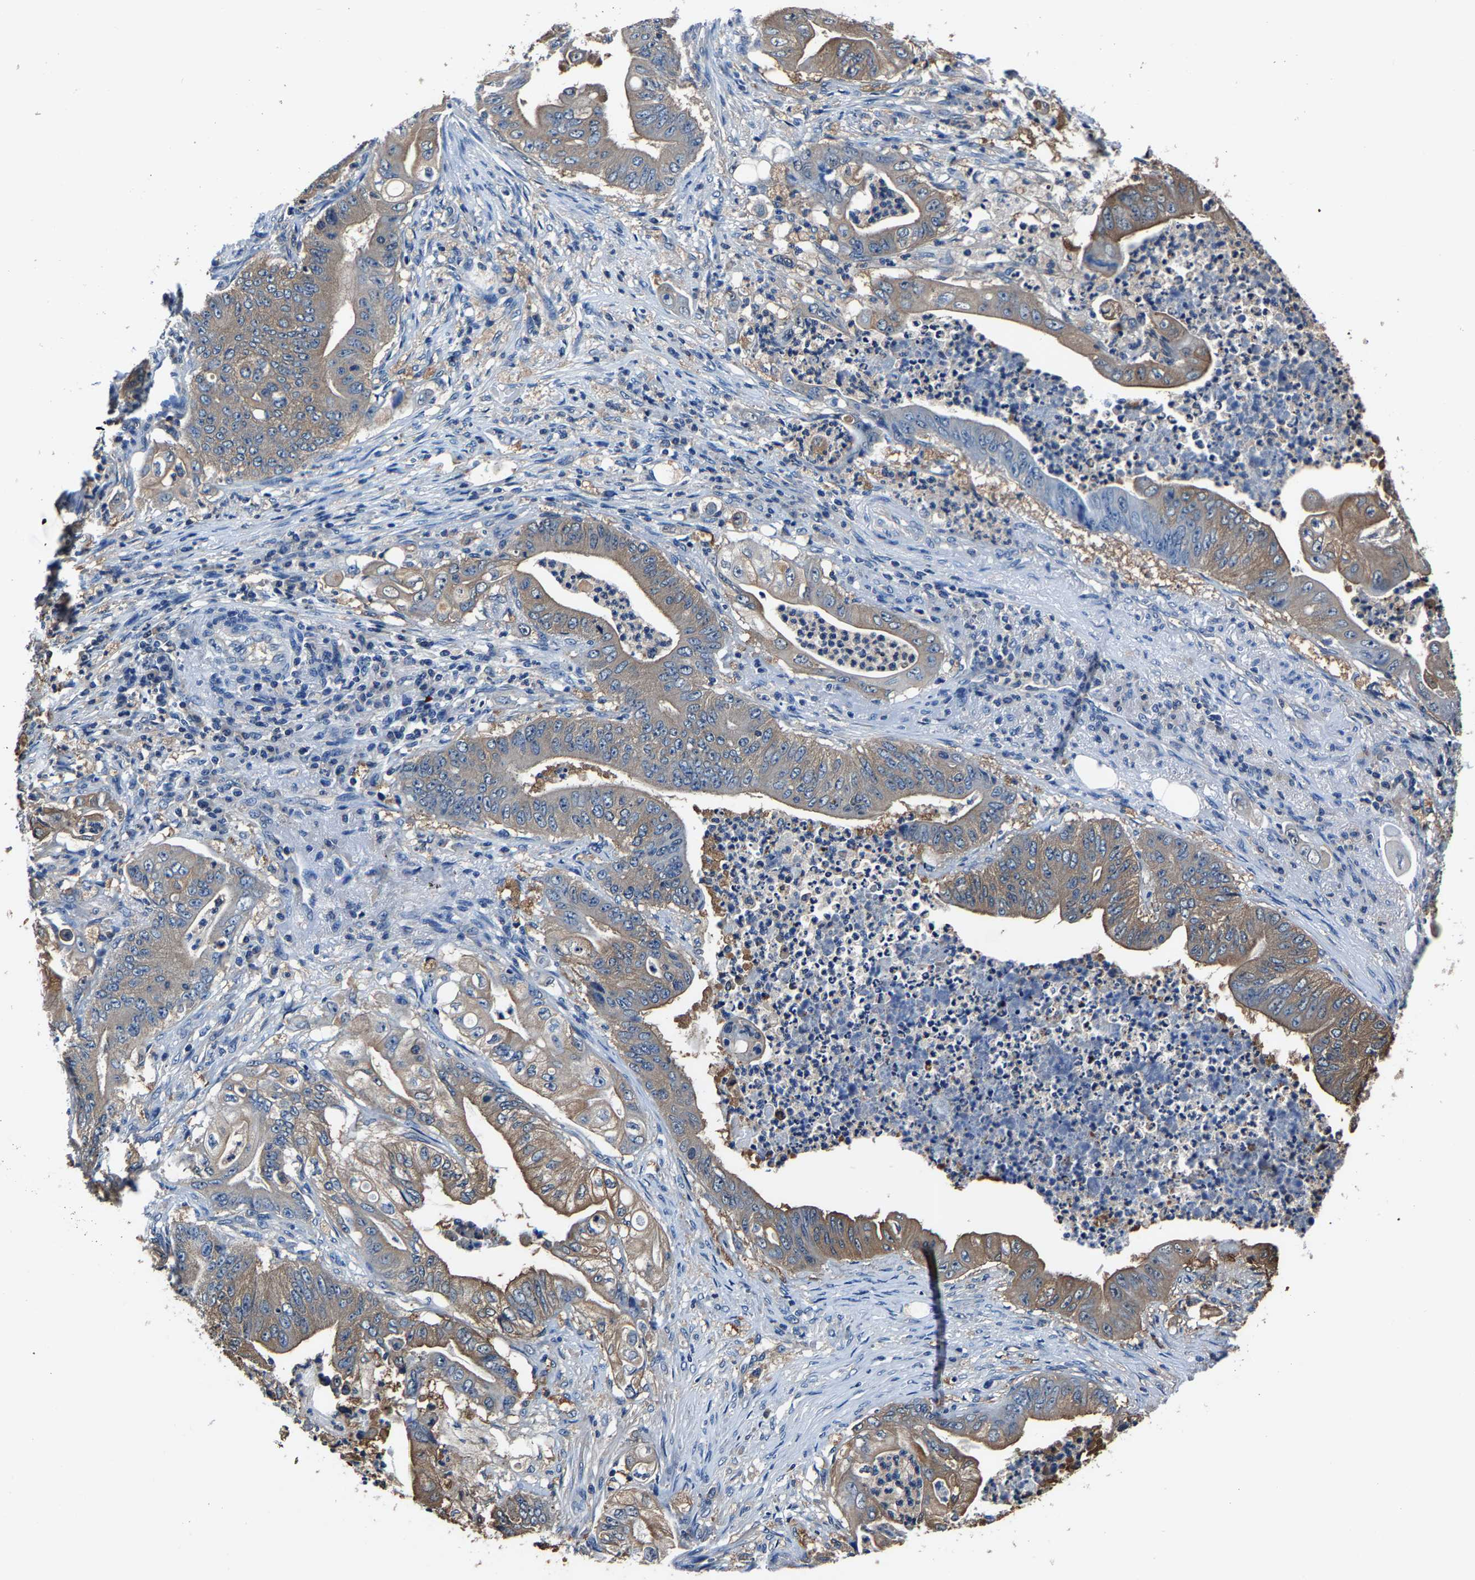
{"staining": {"intensity": "weak", "quantity": "25%-75%", "location": "cytoplasmic/membranous"}, "tissue": "stomach cancer", "cell_type": "Tumor cells", "image_type": "cancer", "snomed": [{"axis": "morphology", "description": "Adenocarcinoma, NOS"}, {"axis": "topography", "description": "Stomach"}], "caption": "Human stomach adenocarcinoma stained with a brown dye reveals weak cytoplasmic/membranous positive staining in approximately 25%-75% of tumor cells.", "gene": "ALDOB", "patient": {"sex": "female", "age": 73}}